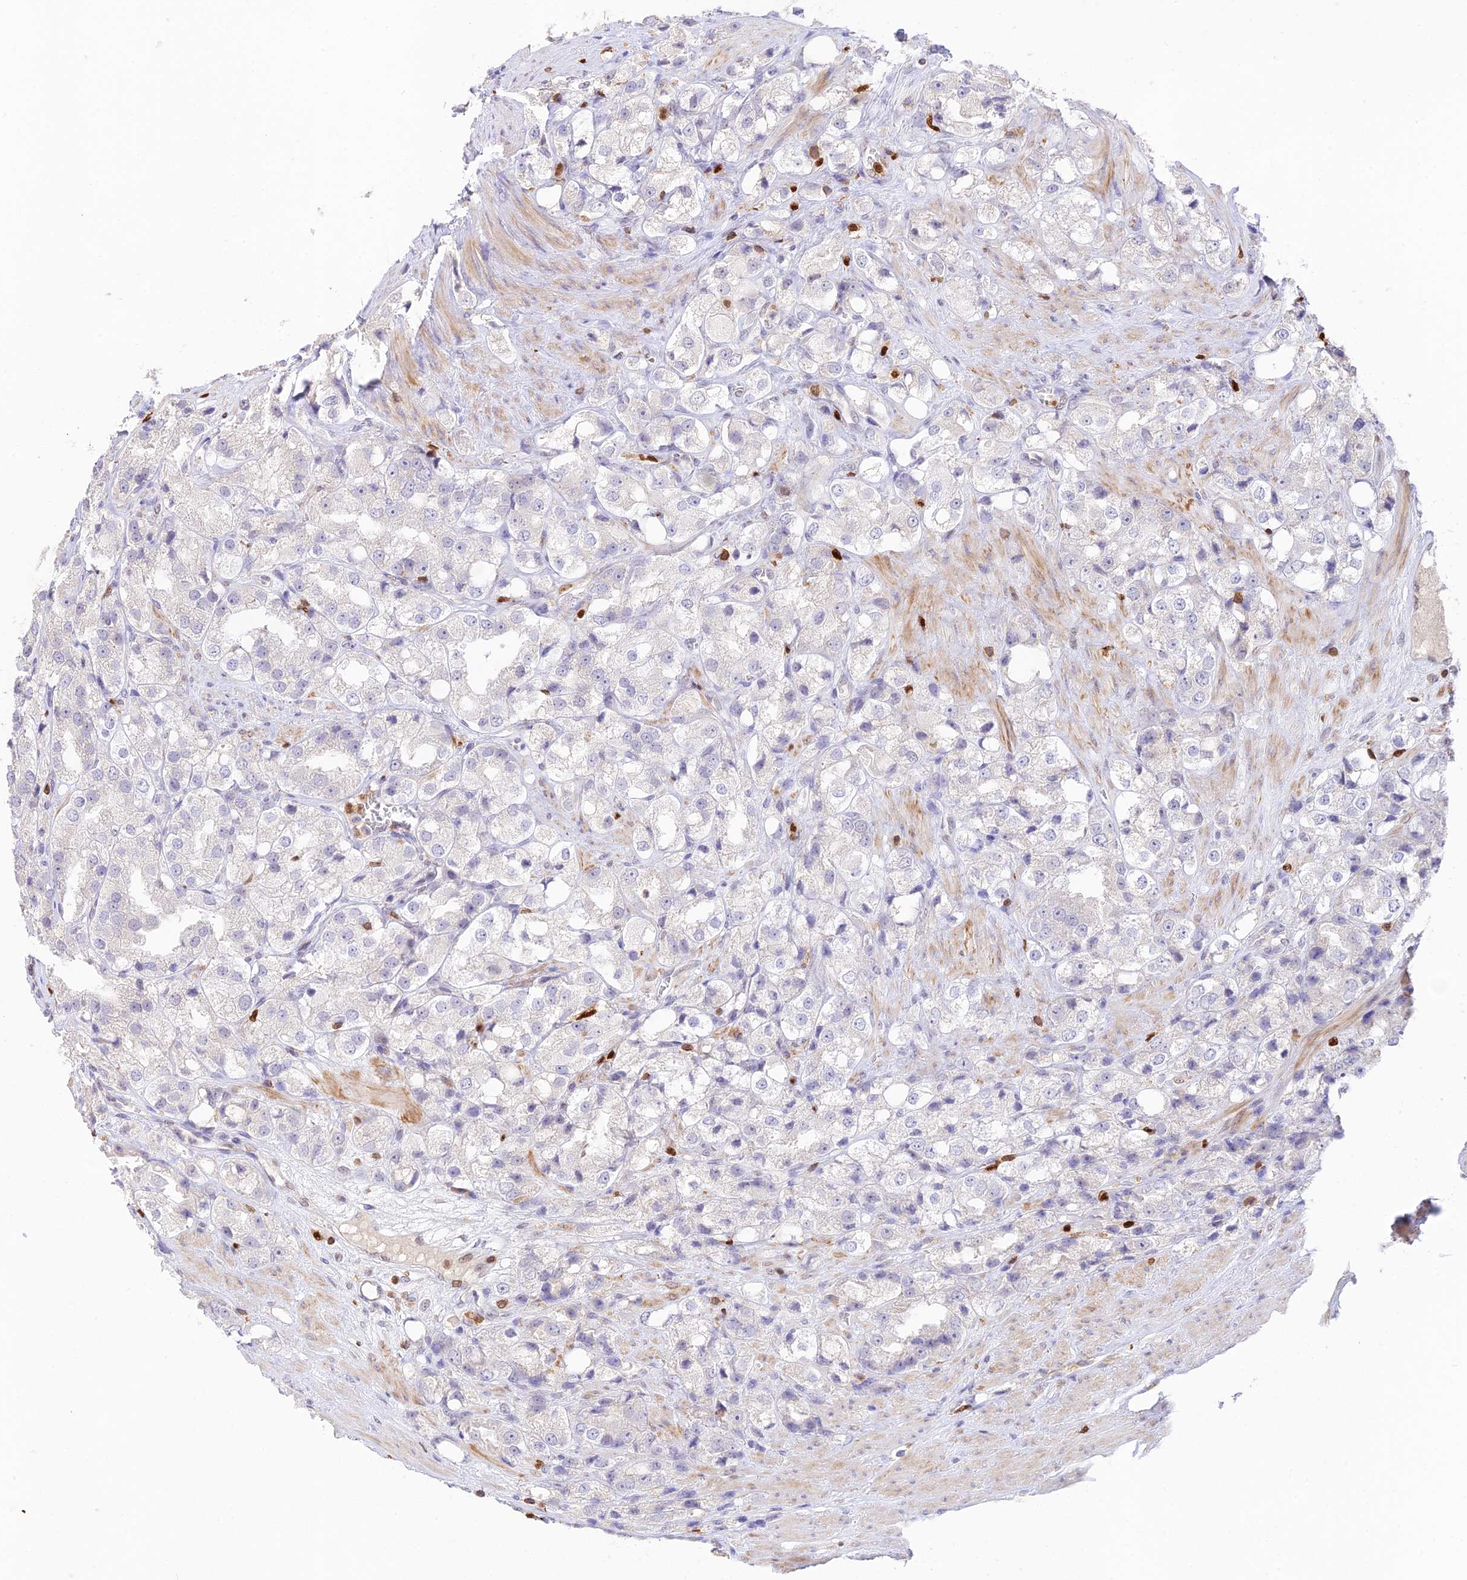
{"staining": {"intensity": "negative", "quantity": "none", "location": "none"}, "tissue": "prostate cancer", "cell_type": "Tumor cells", "image_type": "cancer", "snomed": [{"axis": "morphology", "description": "Adenocarcinoma, NOS"}, {"axis": "topography", "description": "Prostate"}], "caption": "Human adenocarcinoma (prostate) stained for a protein using IHC shows no staining in tumor cells.", "gene": "DENND1C", "patient": {"sex": "male", "age": 79}}